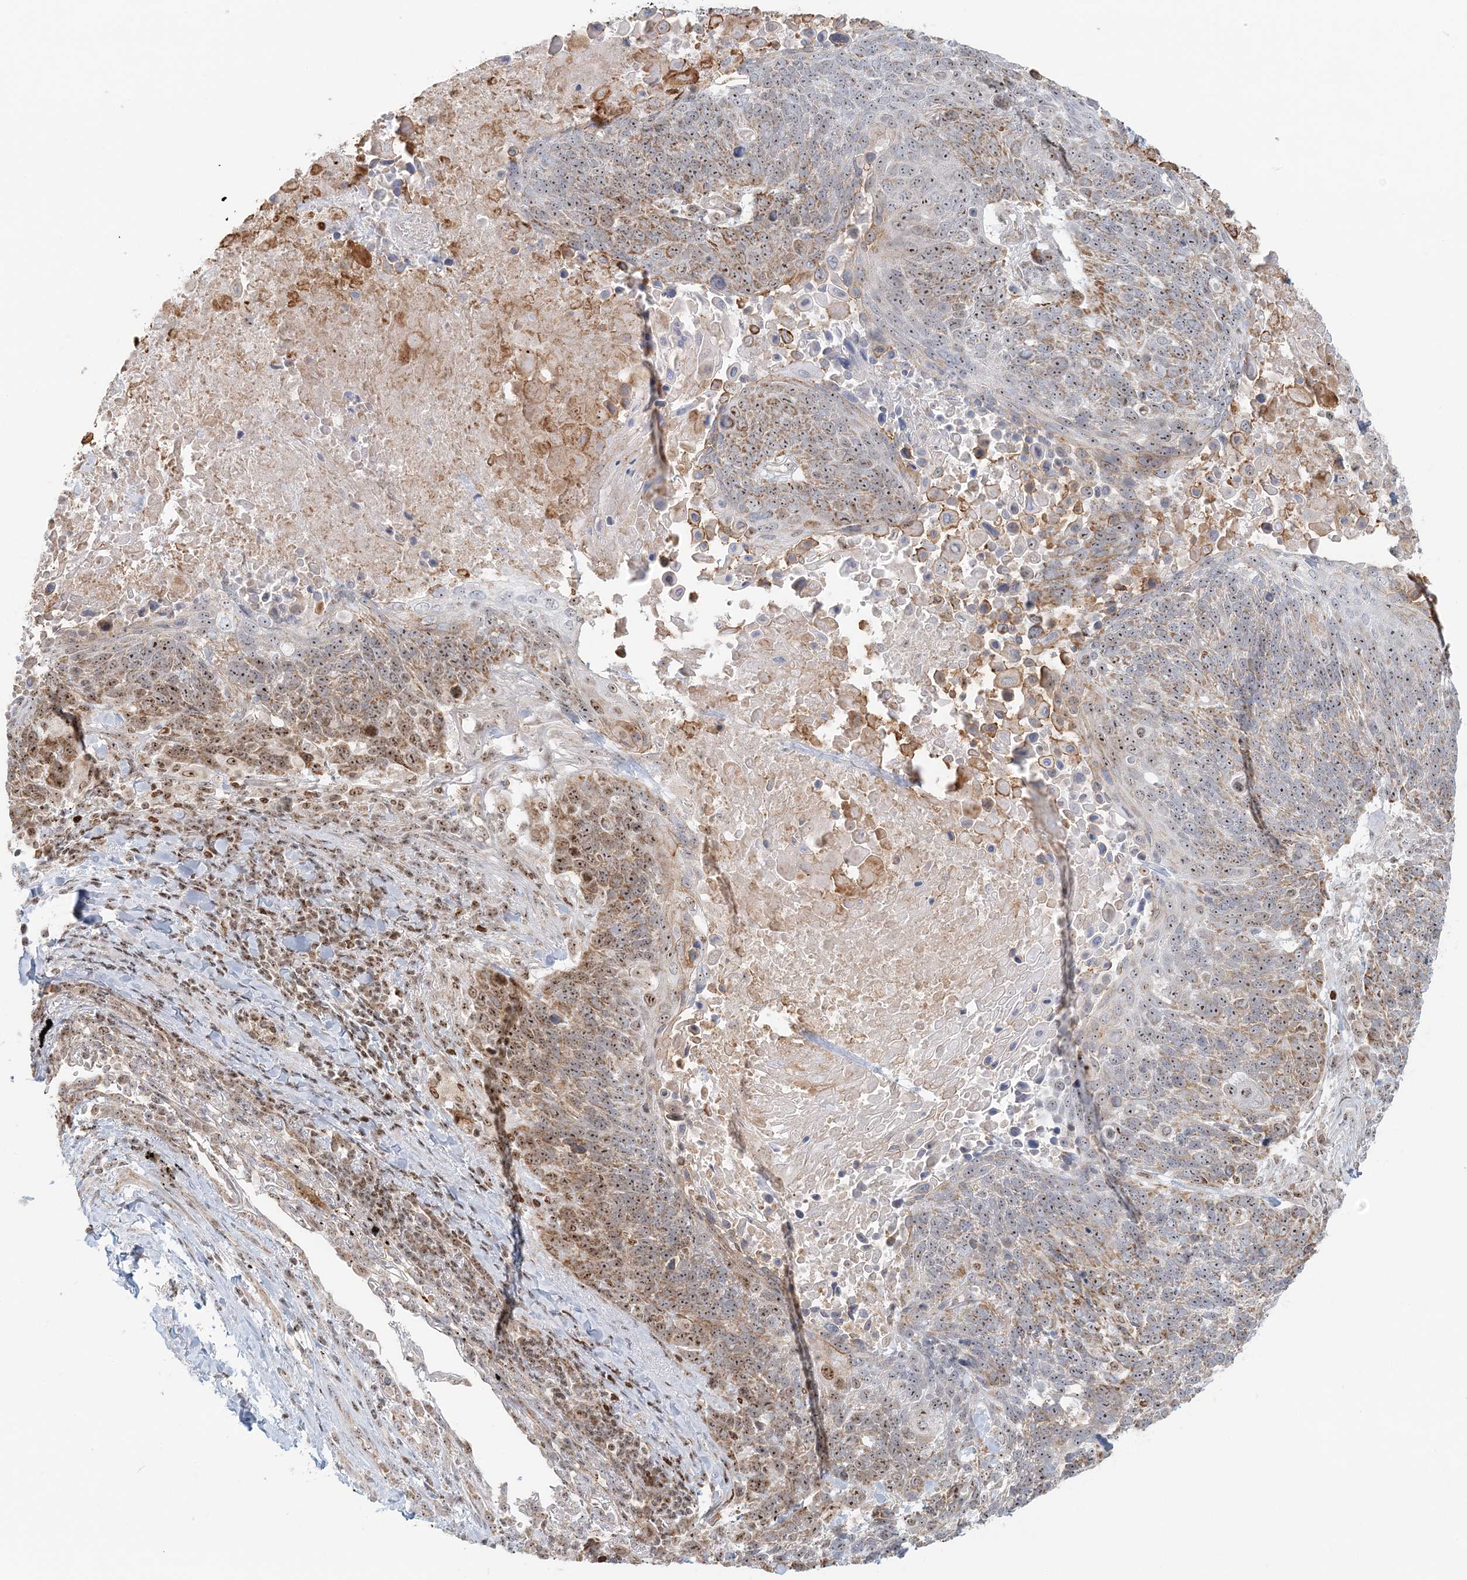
{"staining": {"intensity": "moderate", "quantity": ">75%", "location": "cytoplasmic/membranous,nuclear"}, "tissue": "lung cancer", "cell_type": "Tumor cells", "image_type": "cancer", "snomed": [{"axis": "morphology", "description": "Squamous cell carcinoma, NOS"}, {"axis": "topography", "description": "Lung"}], "caption": "Tumor cells demonstrate medium levels of moderate cytoplasmic/membranous and nuclear staining in approximately >75% of cells in human lung squamous cell carcinoma. (DAB (3,3'-diaminobenzidine) = brown stain, brightfield microscopy at high magnification).", "gene": "UBE2F", "patient": {"sex": "male", "age": 66}}